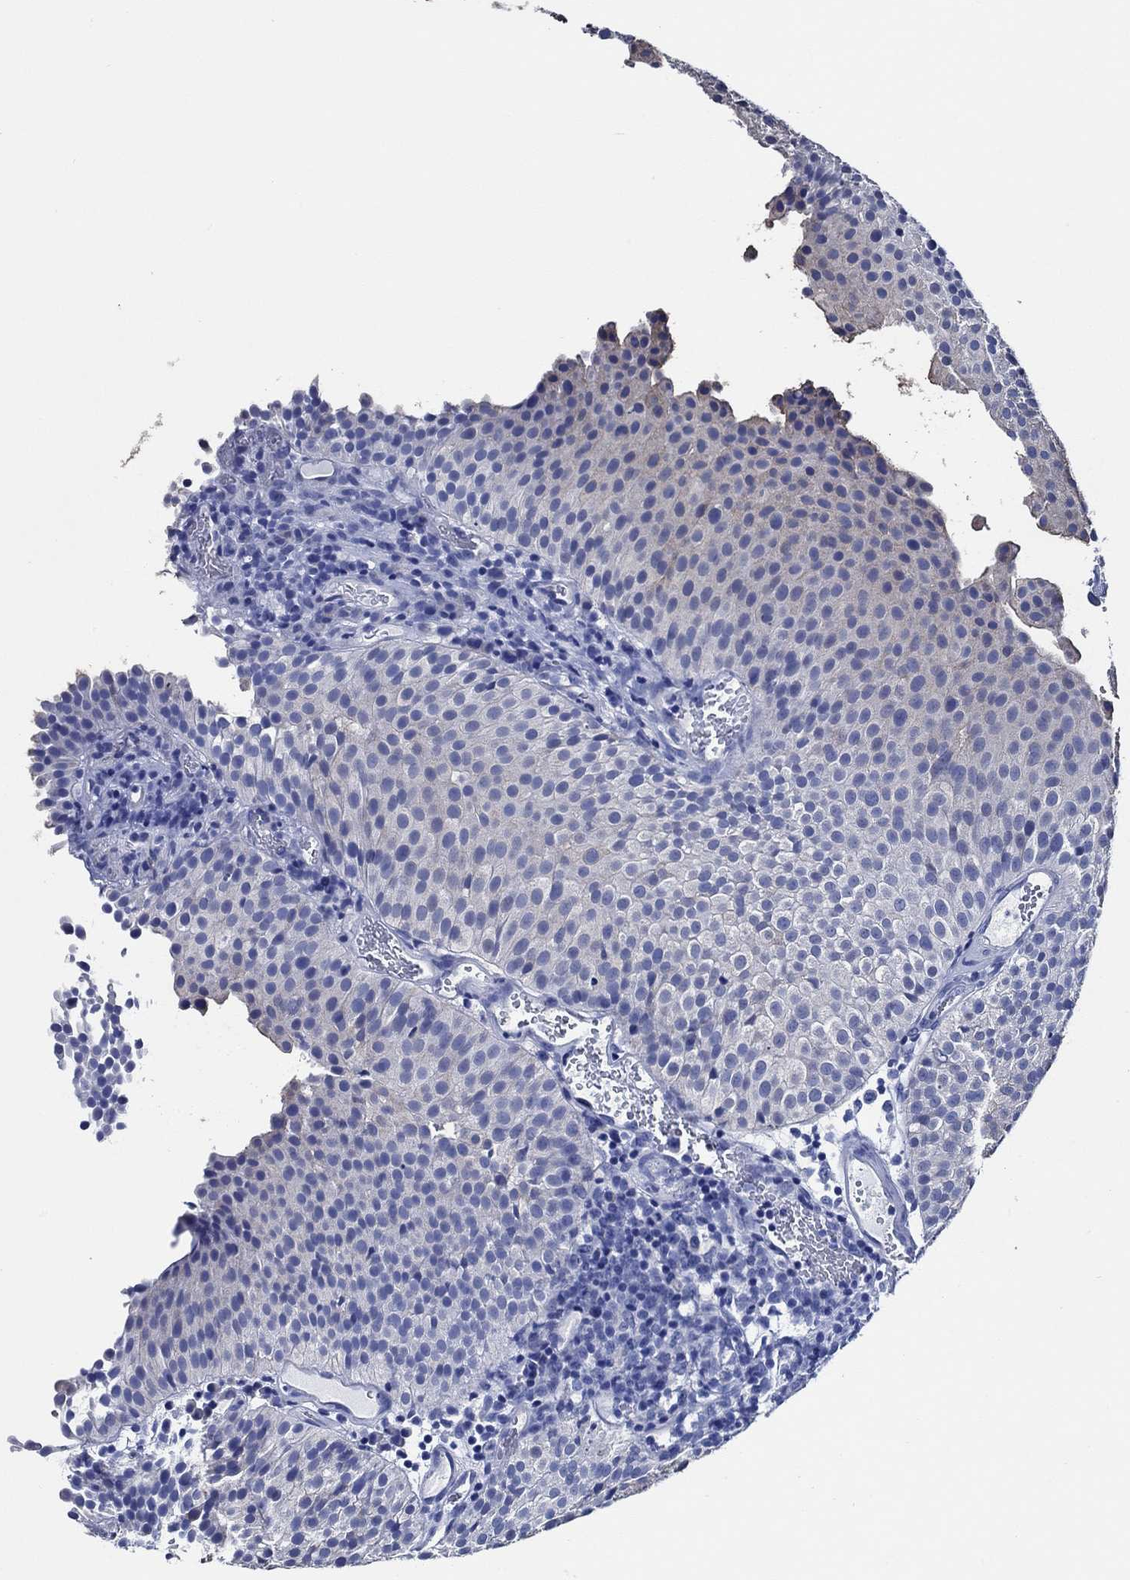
{"staining": {"intensity": "negative", "quantity": "none", "location": "none"}, "tissue": "urothelial cancer", "cell_type": "Tumor cells", "image_type": "cancer", "snomed": [{"axis": "morphology", "description": "Urothelial carcinoma, Low grade"}, {"axis": "topography", "description": "Urinary bladder"}], "caption": "An image of human urothelial carcinoma (low-grade) is negative for staining in tumor cells.", "gene": "WDR62", "patient": {"sex": "female", "age": 87}}